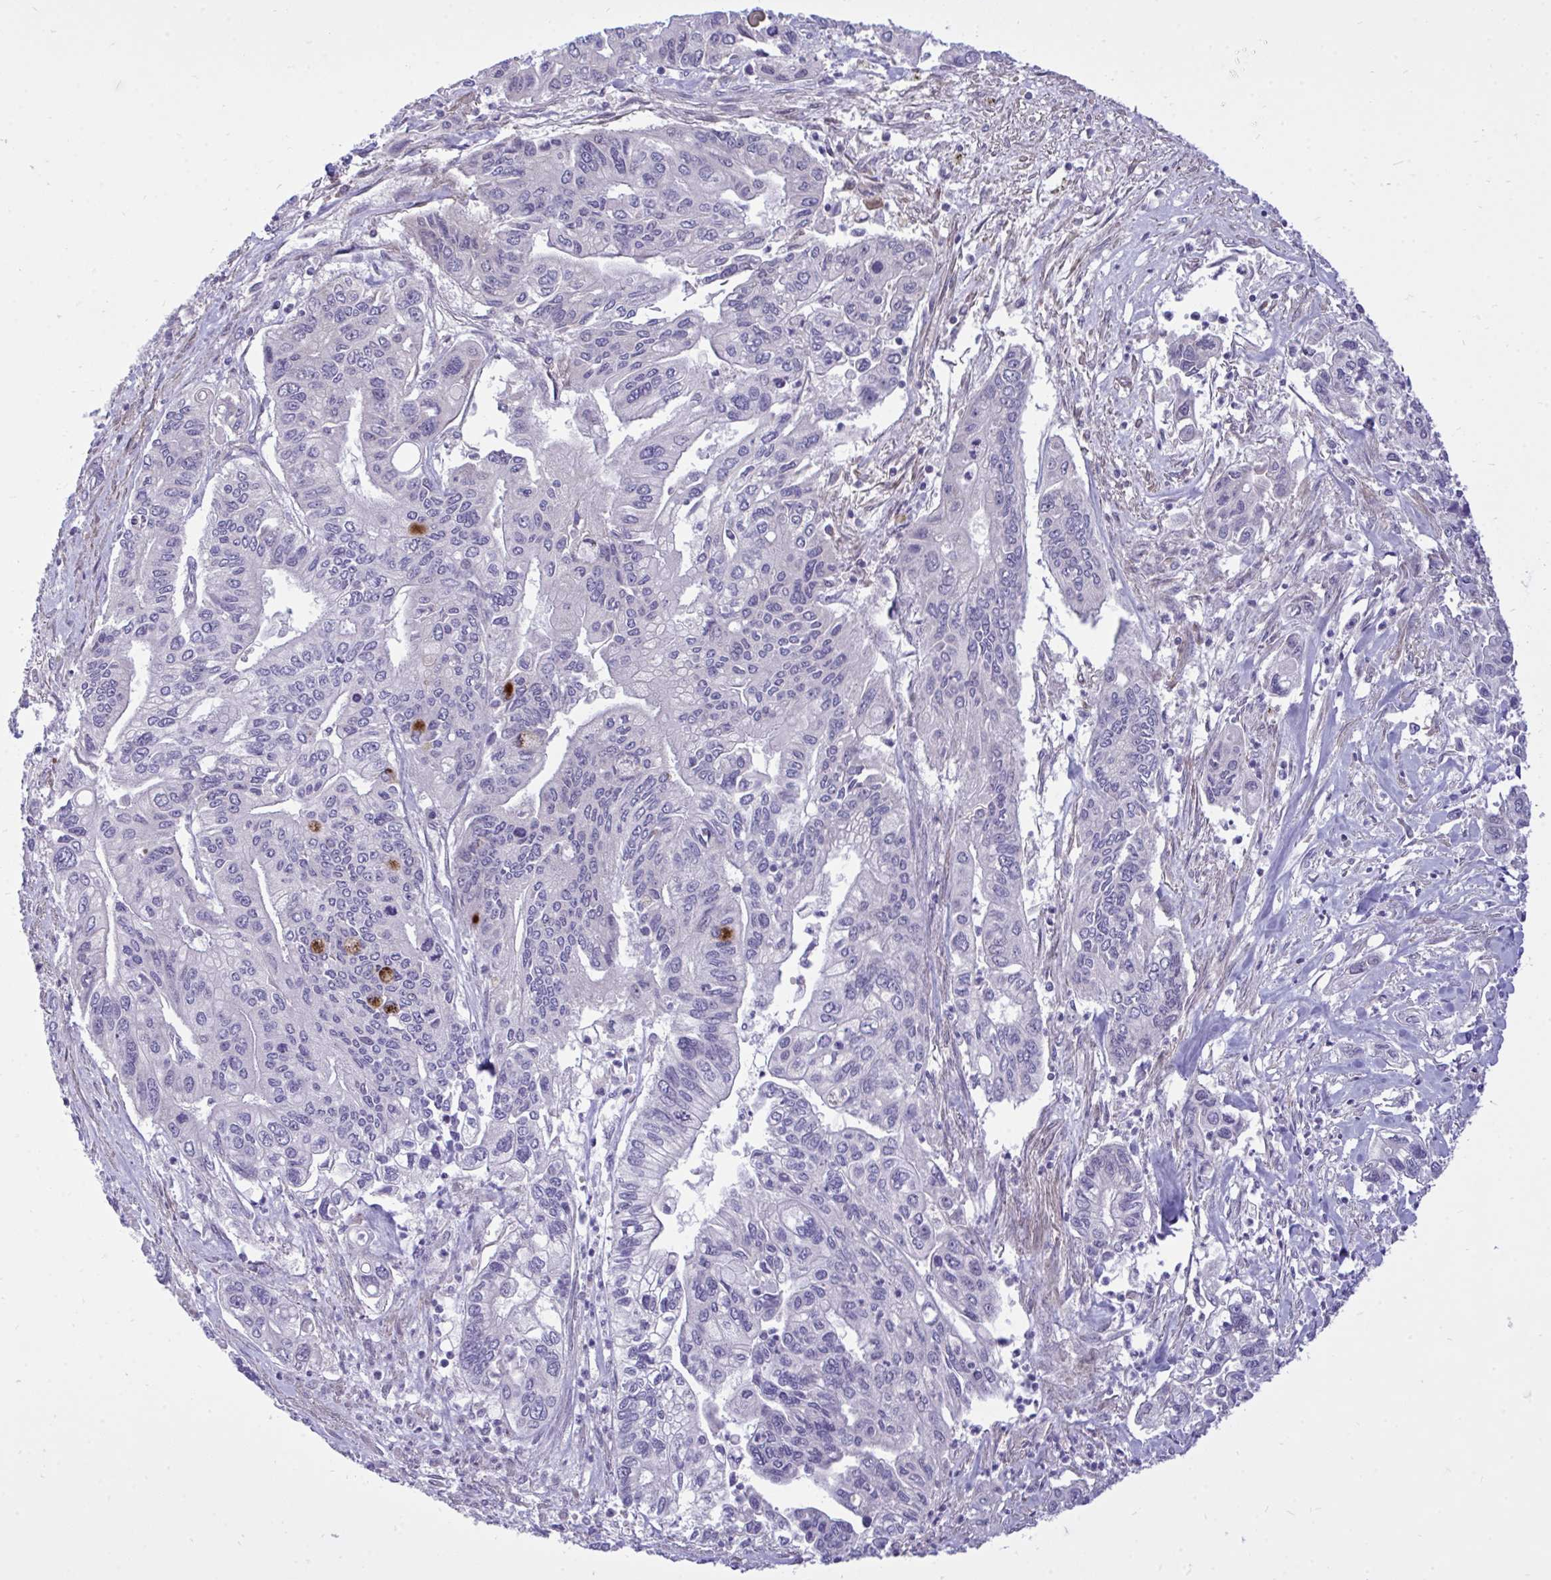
{"staining": {"intensity": "negative", "quantity": "none", "location": "none"}, "tissue": "pancreatic cancer", "cell_type": "Tumor cells", "image_type": "cancer", "snomed": [{"axis": "morphology", "description": "Adenocarcinoma, NOS"}, {"axis": "topography", "description": "Pancreas"}], "caption": "Immunohistochemical staining of adenocarcinoma (pancreatic) displays no significant positivity in tumor cells.", "gene": "HMBOX1", "patient": {"sex": "male", "age": 62}}